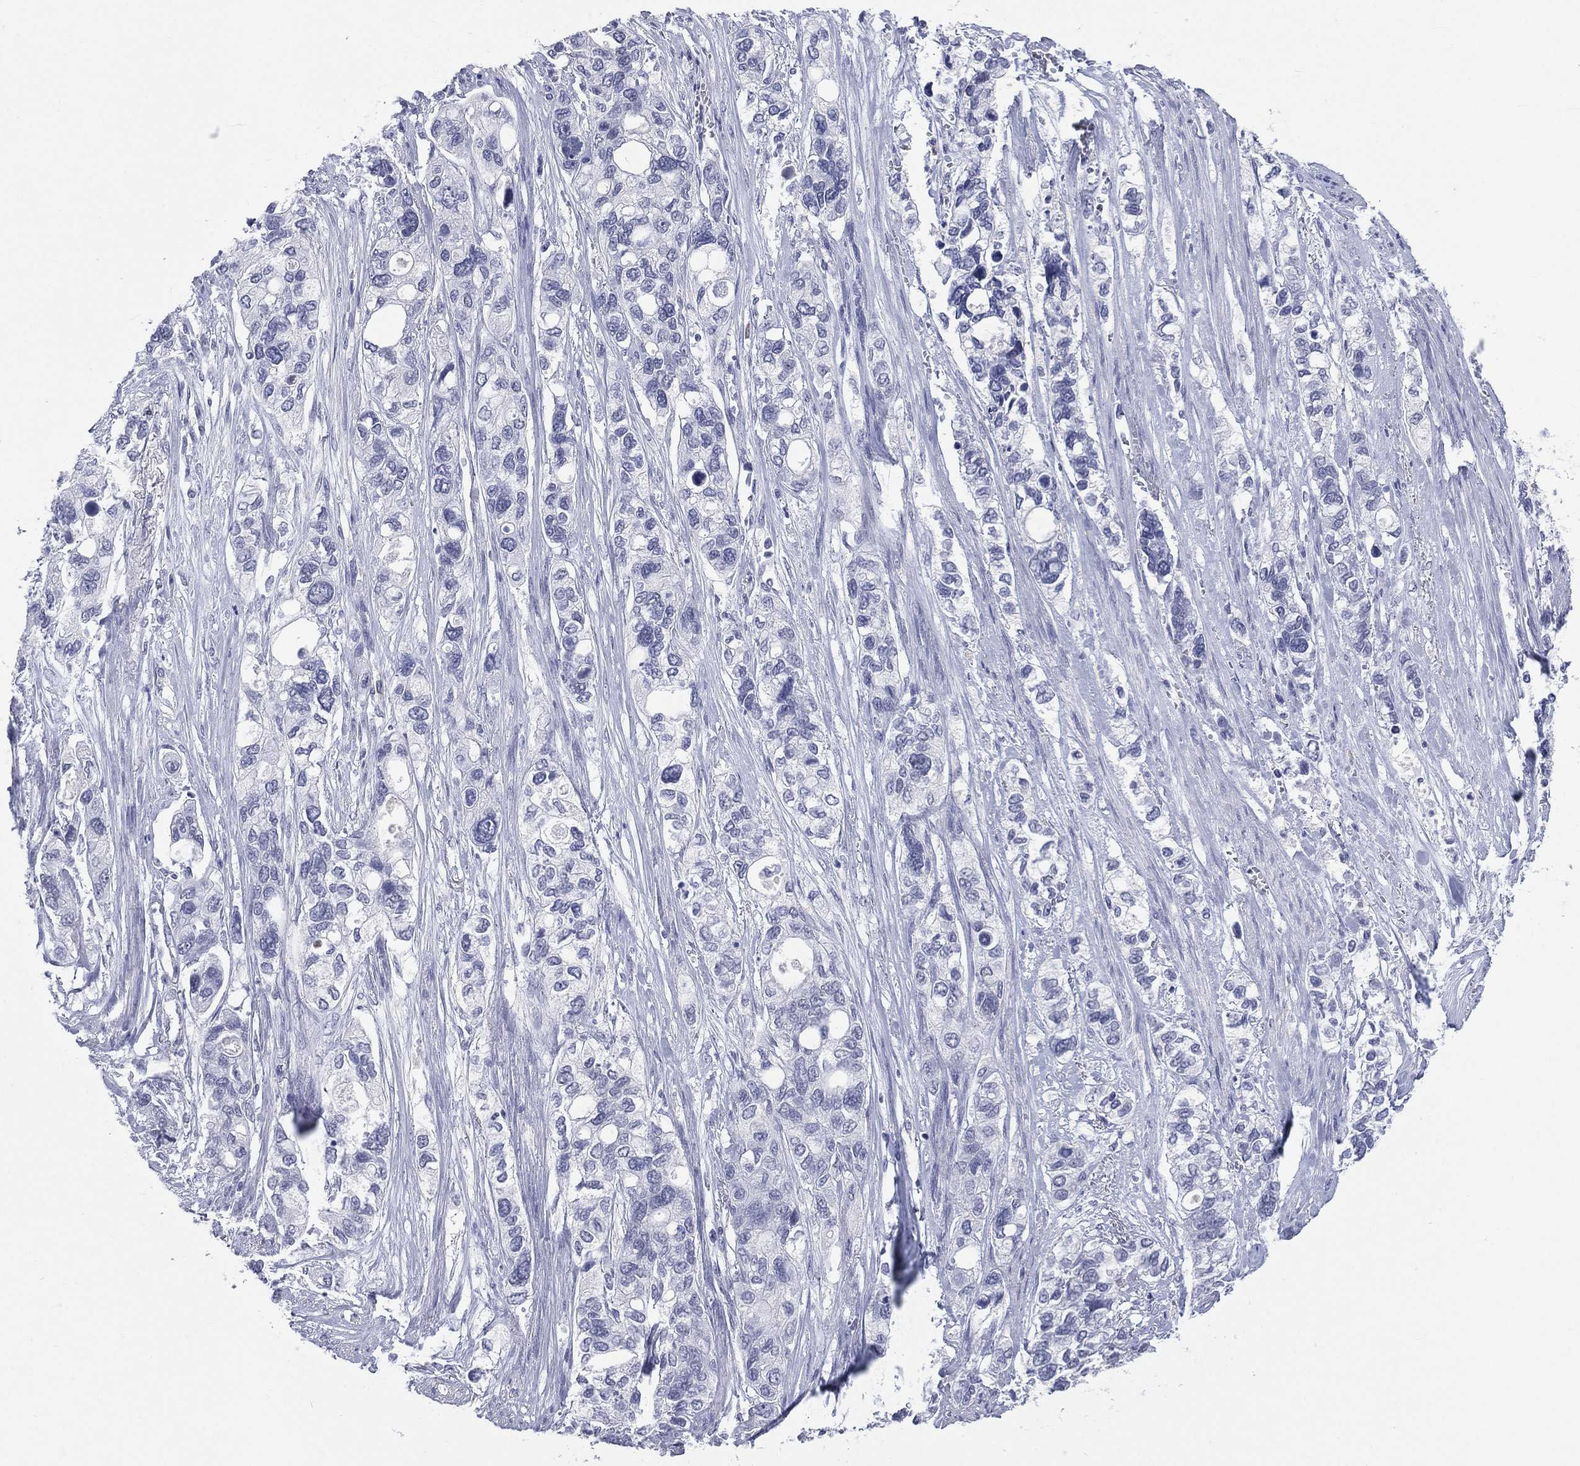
{"staining": {"intensity": "negative", "quantity": "none", "location": "none"}, "tissue": "stomach cancer", "cell_type": "Tumor cells", "image_type": "cancer", "snomed": [{"axis": "morphology", "description": "Adenocarcinoma, NOS"}, {"axis": "topography", "description": "Stomach, upper"}], "caption": "There is no significant staining in tumor cells of stomach cancer (adenocarcinoma).", "gene": "SSX1", "patient": {"sex": "female", "age": 81}}